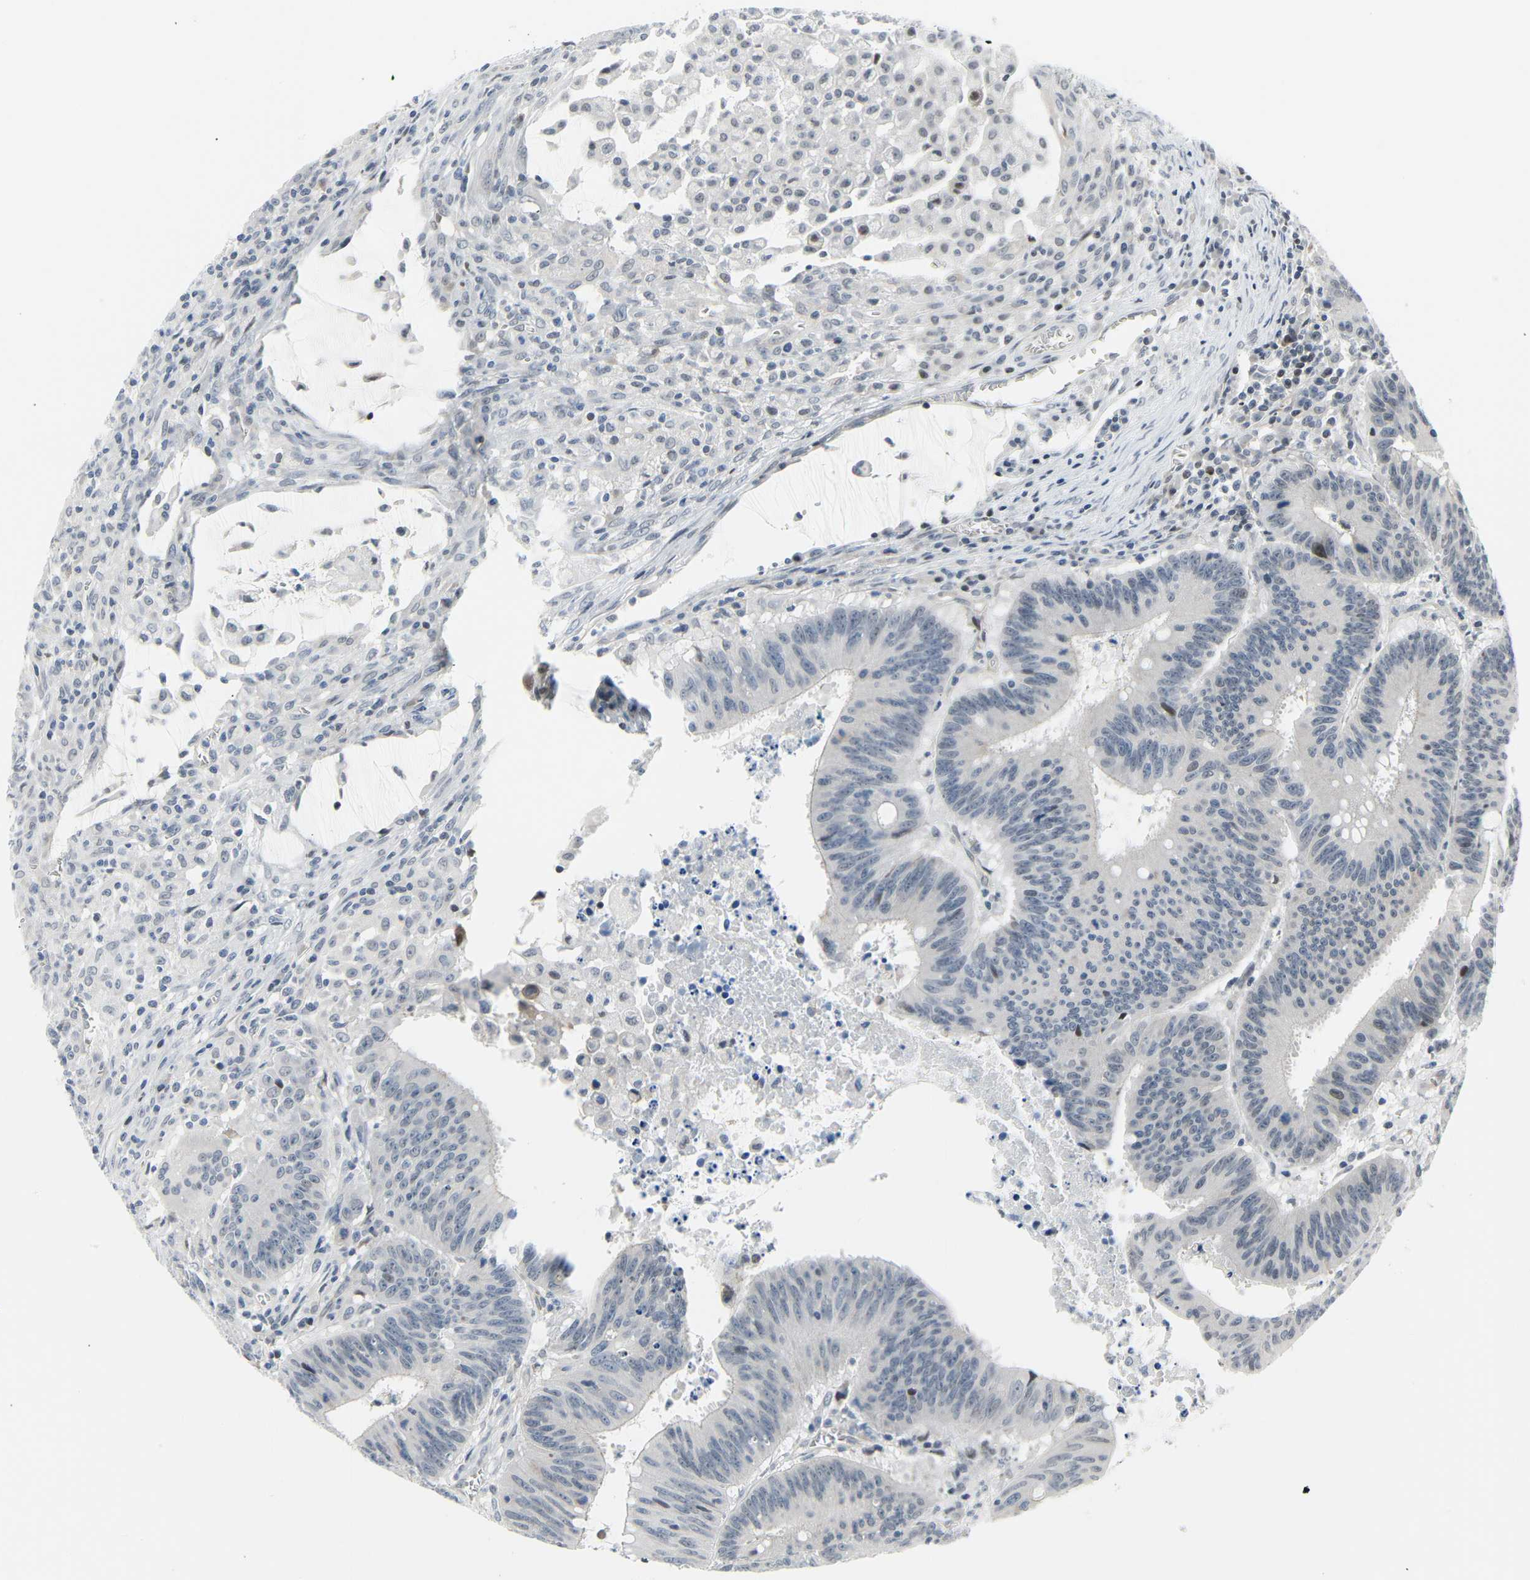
{"staining": {"intensity": "negative", "quantity": "none", "location": "none"}, "tissue": "colorectal cancer", "cell_type": "Tumor cells", "image_type": "cancer", "snomed": [{"axis": "morphology", "description": "Adenocarcinoma, NOS"}, {"axis": "topography", "description": "Colon"}], "caption": "This histopathology image is of colorectal adenocarcinoma stained with IHC to label a protein in brown with the nuclei are counter-stained blue. There is no positivity in tumor cells. (DAB IHC, high magnification).", "gene": "IMPG2", "patient": {"sex": "male", "age": 45}}